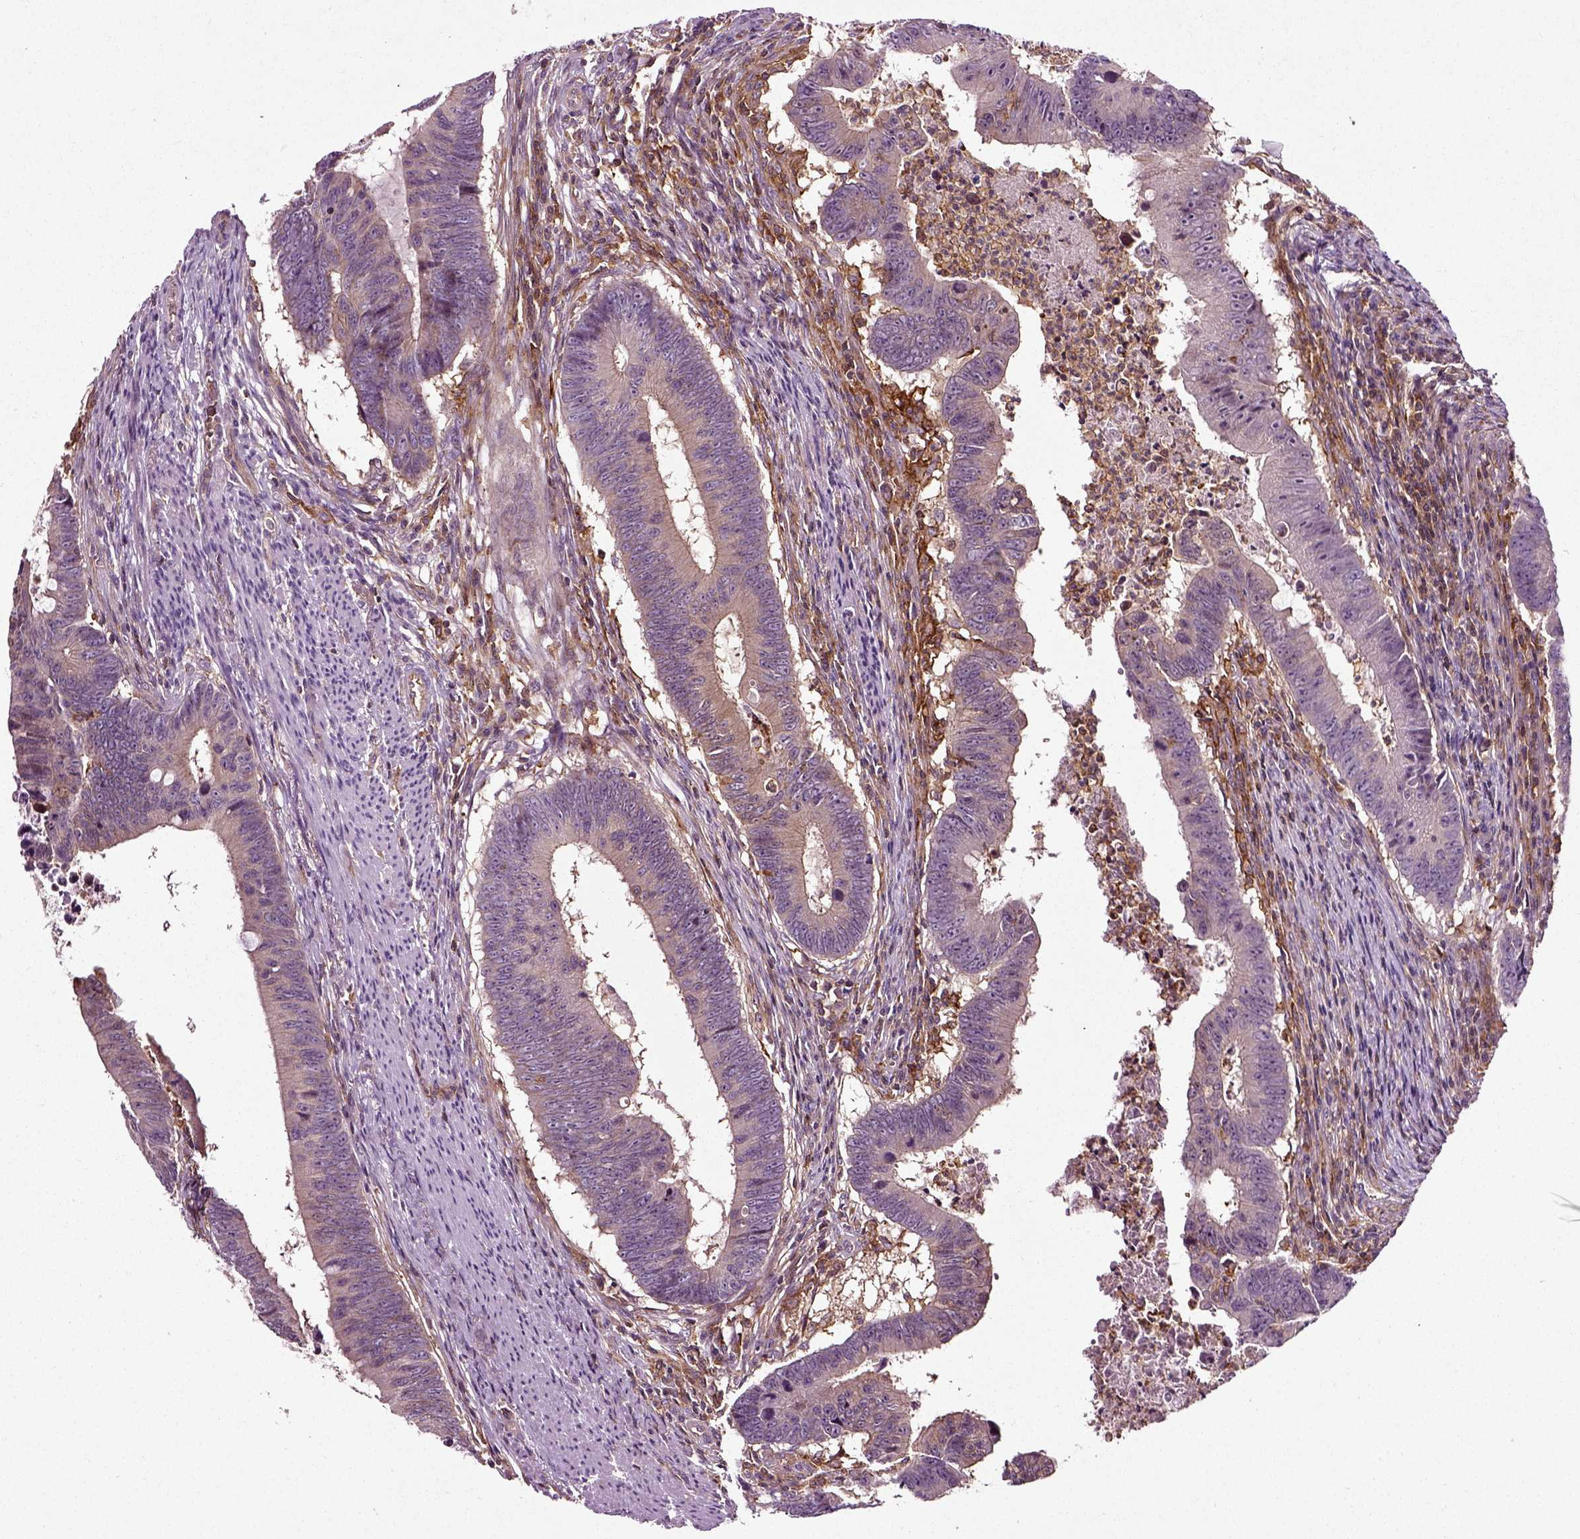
{"staining": {"intensity": "moderate", "quantity": "<25%", "location": "cytoplasmic/membranous"}, "tissue": "colorectal cancer", "cell_type": "Tumor cells", "image_type": "cancer", "snomed": [{"axis": "morphology", "description": "Adenocarcinoma, NOS"}, {"axis": "topography", "description": "Colon"}], "caption": "Colorectal cancer stained with IHC displays moderate cytoplasmic/membranous staining in approximately <25% of tumor cells.", "gene": "RHOF", "patient": {"sex": "female", "age": 87}}